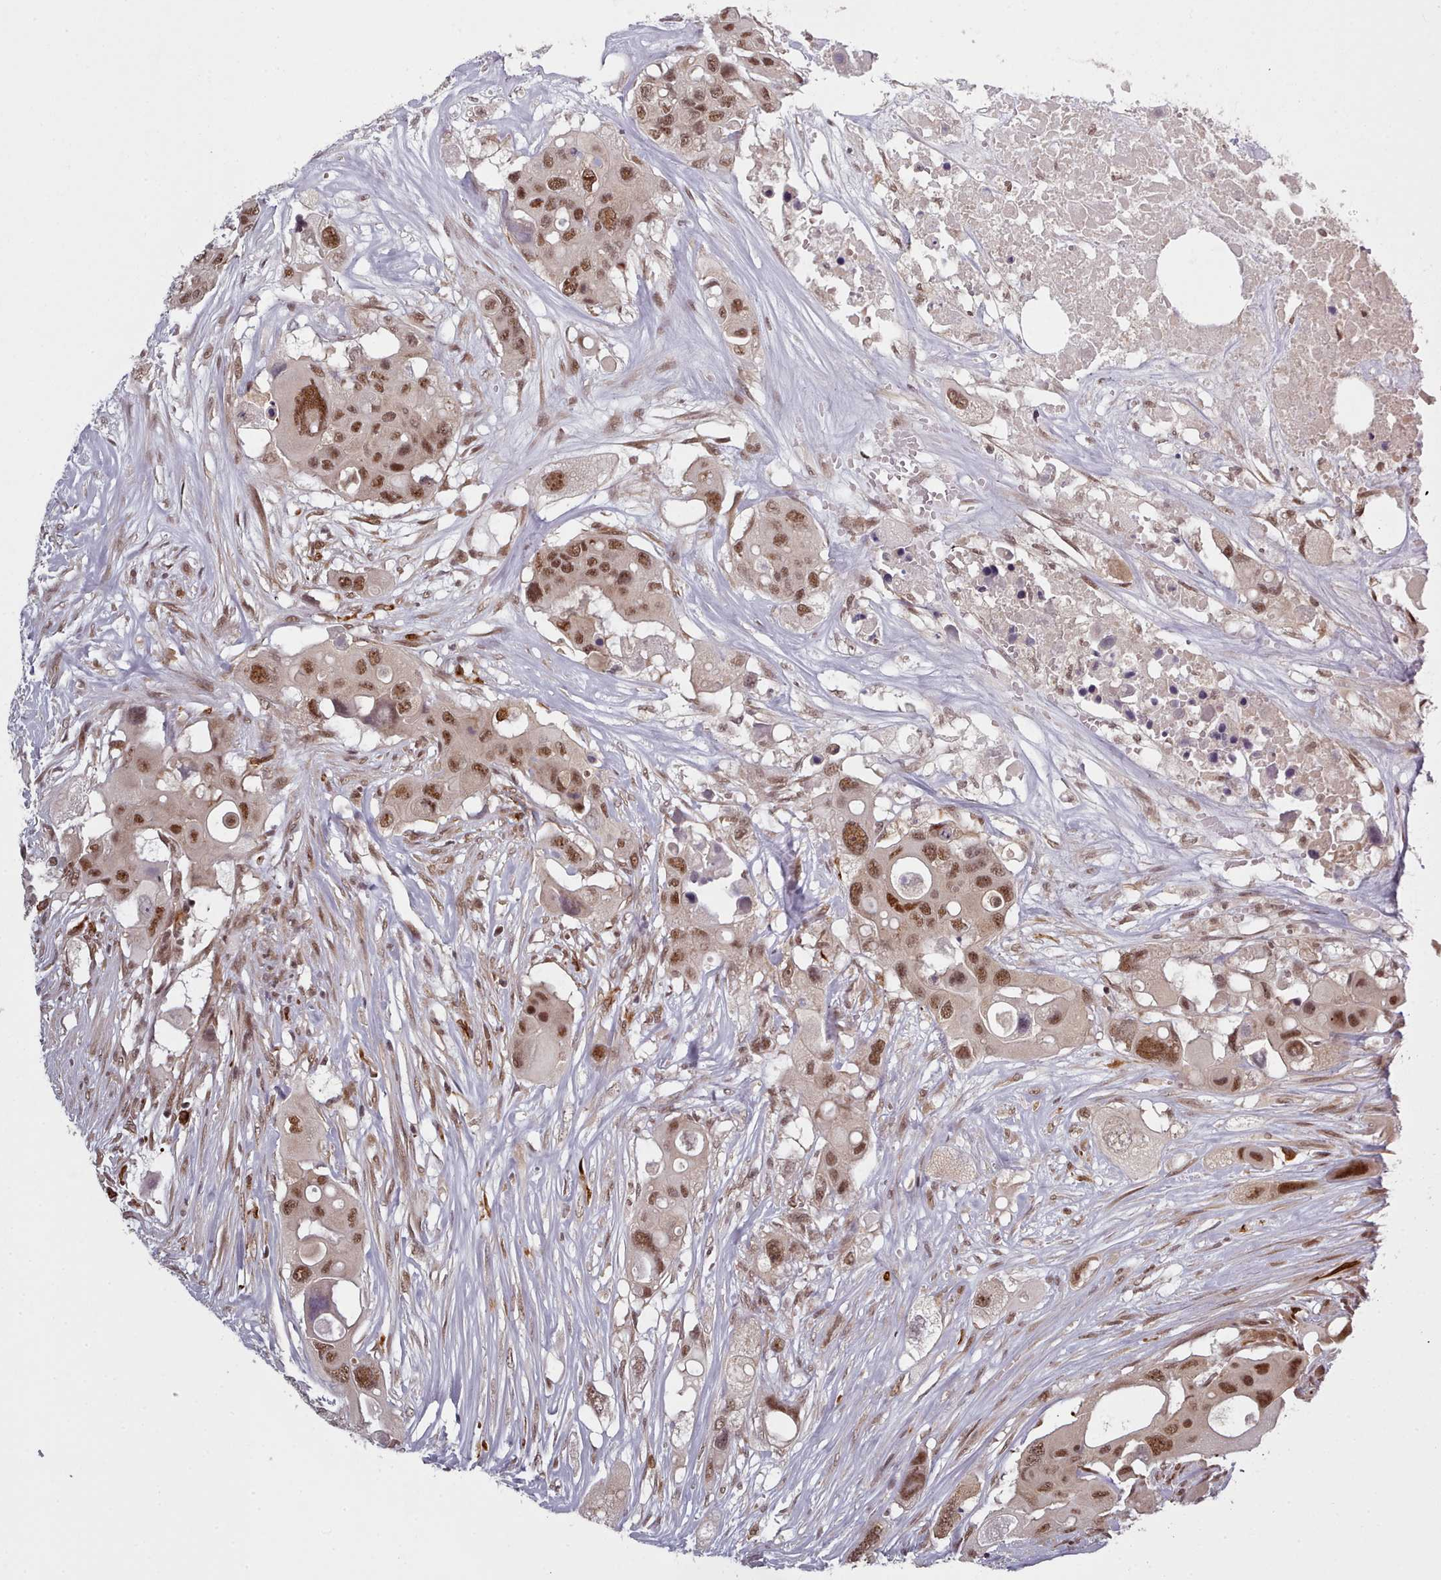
{"staining": {"intensity": "moderate", "quantity": ">75%", "location": "nuclear"}, "tissue": "colorectal cancer", "cell_type": "Tumor cells", "image_type": "cancer", "snomed": [{"axis": "morphology", "description": "Adenocarcinoma, NOS"}, {"axis": "topography", "description": "Colon"}], "caption": "Tumor cells show medium levels of moderate nuclear expression in approximately >75% of cells in human colorectal cancer (adenocarcinoma). The protein of interest is shown in brown color, while the nuclei are stained blue.", "gene": "DHX8", "patient": {"sex": "male", "age": 77}}